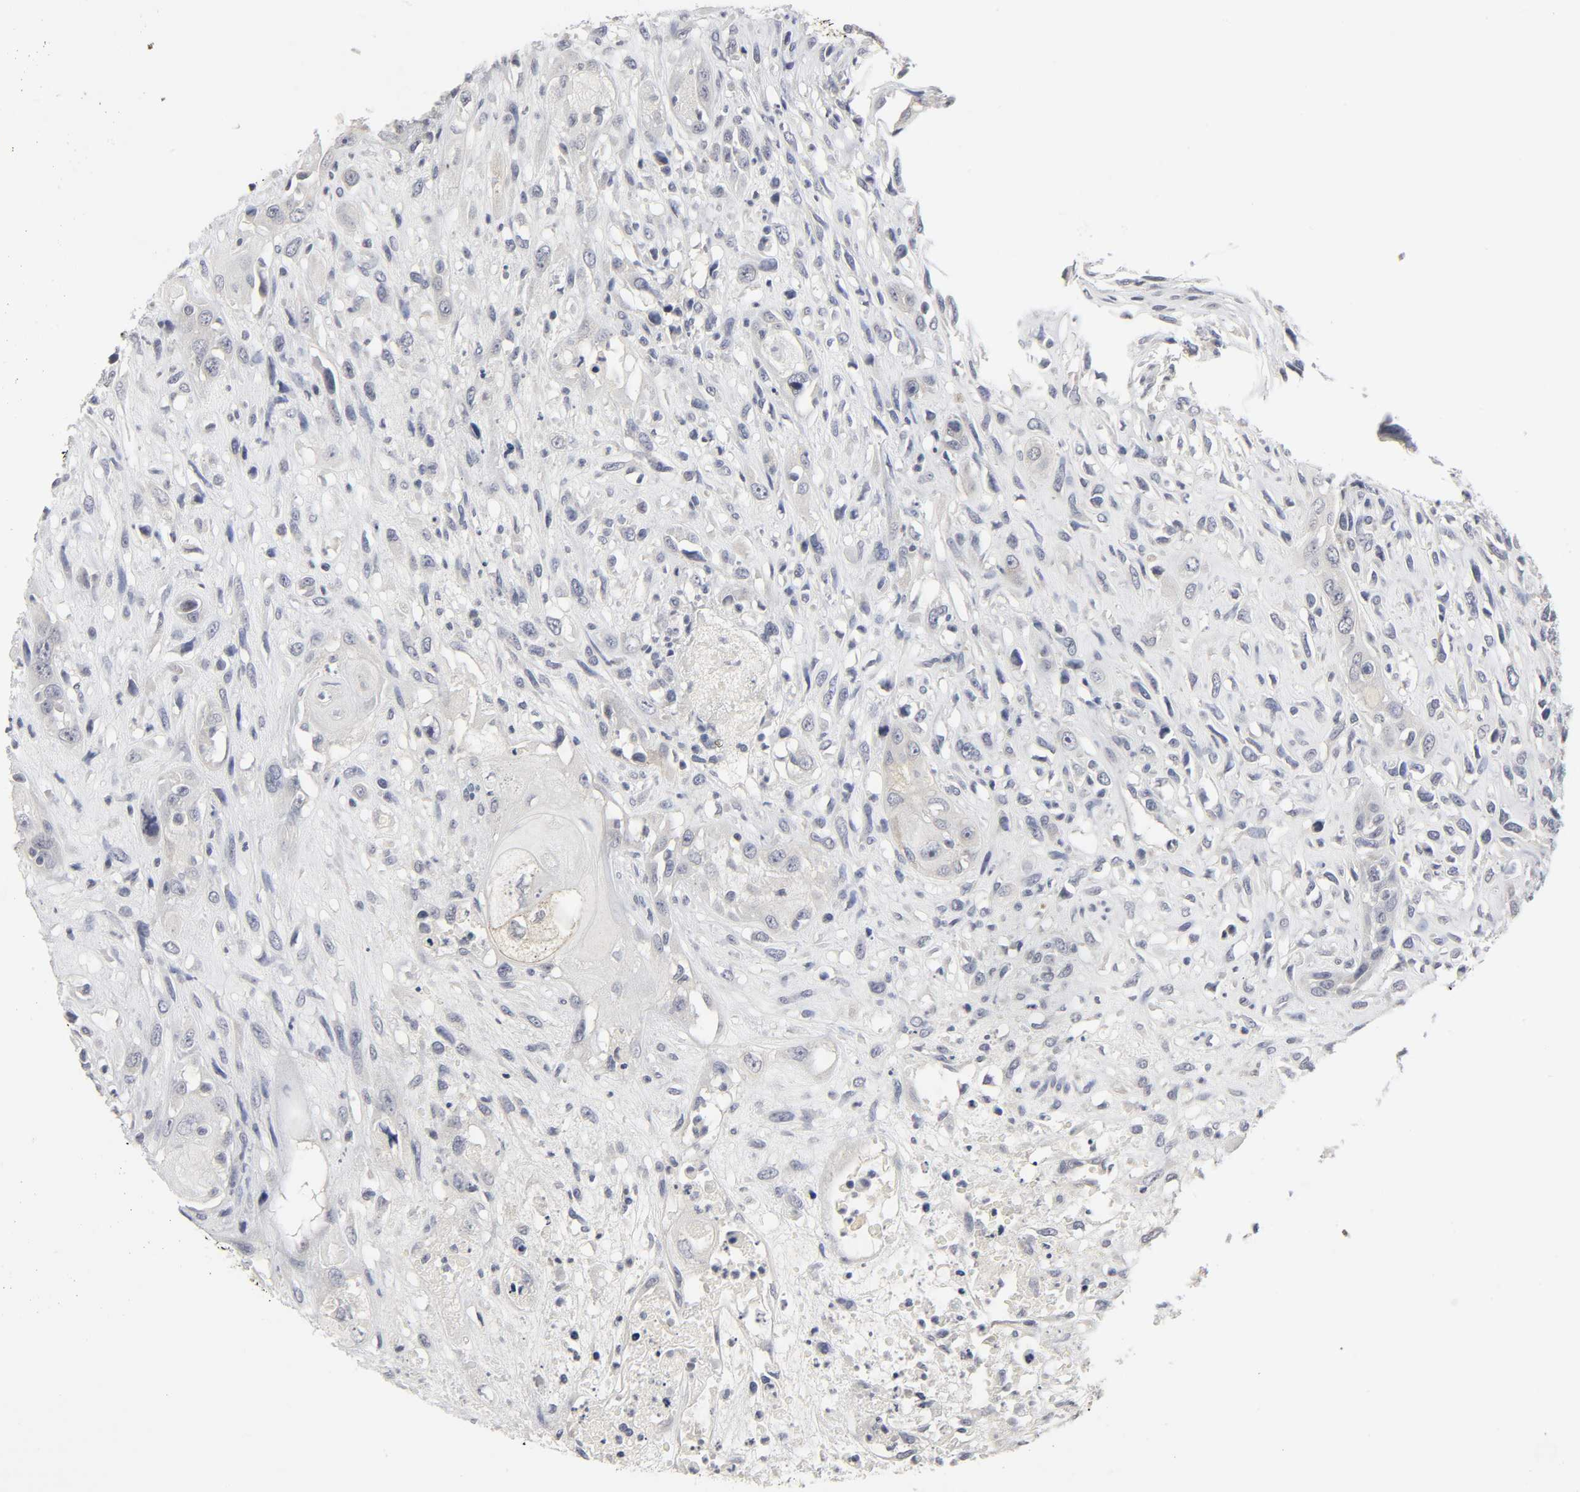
{"staining": {"intensity": "negative", "quantity": "none", "location": "none"}, "tissue": "head and neck cancer", "cell_type": "Tumor cells", "image_type": "cancer", "snomed": [{"axis": "morphology", "description": "Necrosis, NOS"}, {"axis": "morphology", "description": "Neoplasm, malignant, NOS"}, {"axis": "topography", "description": "Salivary gland"}, {"axis": "topography", "description": "Head-Neck"}], "caption": "The micrograph displays no staining of tumor cells in head and neck cancer (neoplasm (malignant)). (DAB (3,3'-diaminobenzidine) immunohistochemistry, high magnification).", "gene": "TCAP", "patient": {"sex": "male", "age": 43}}